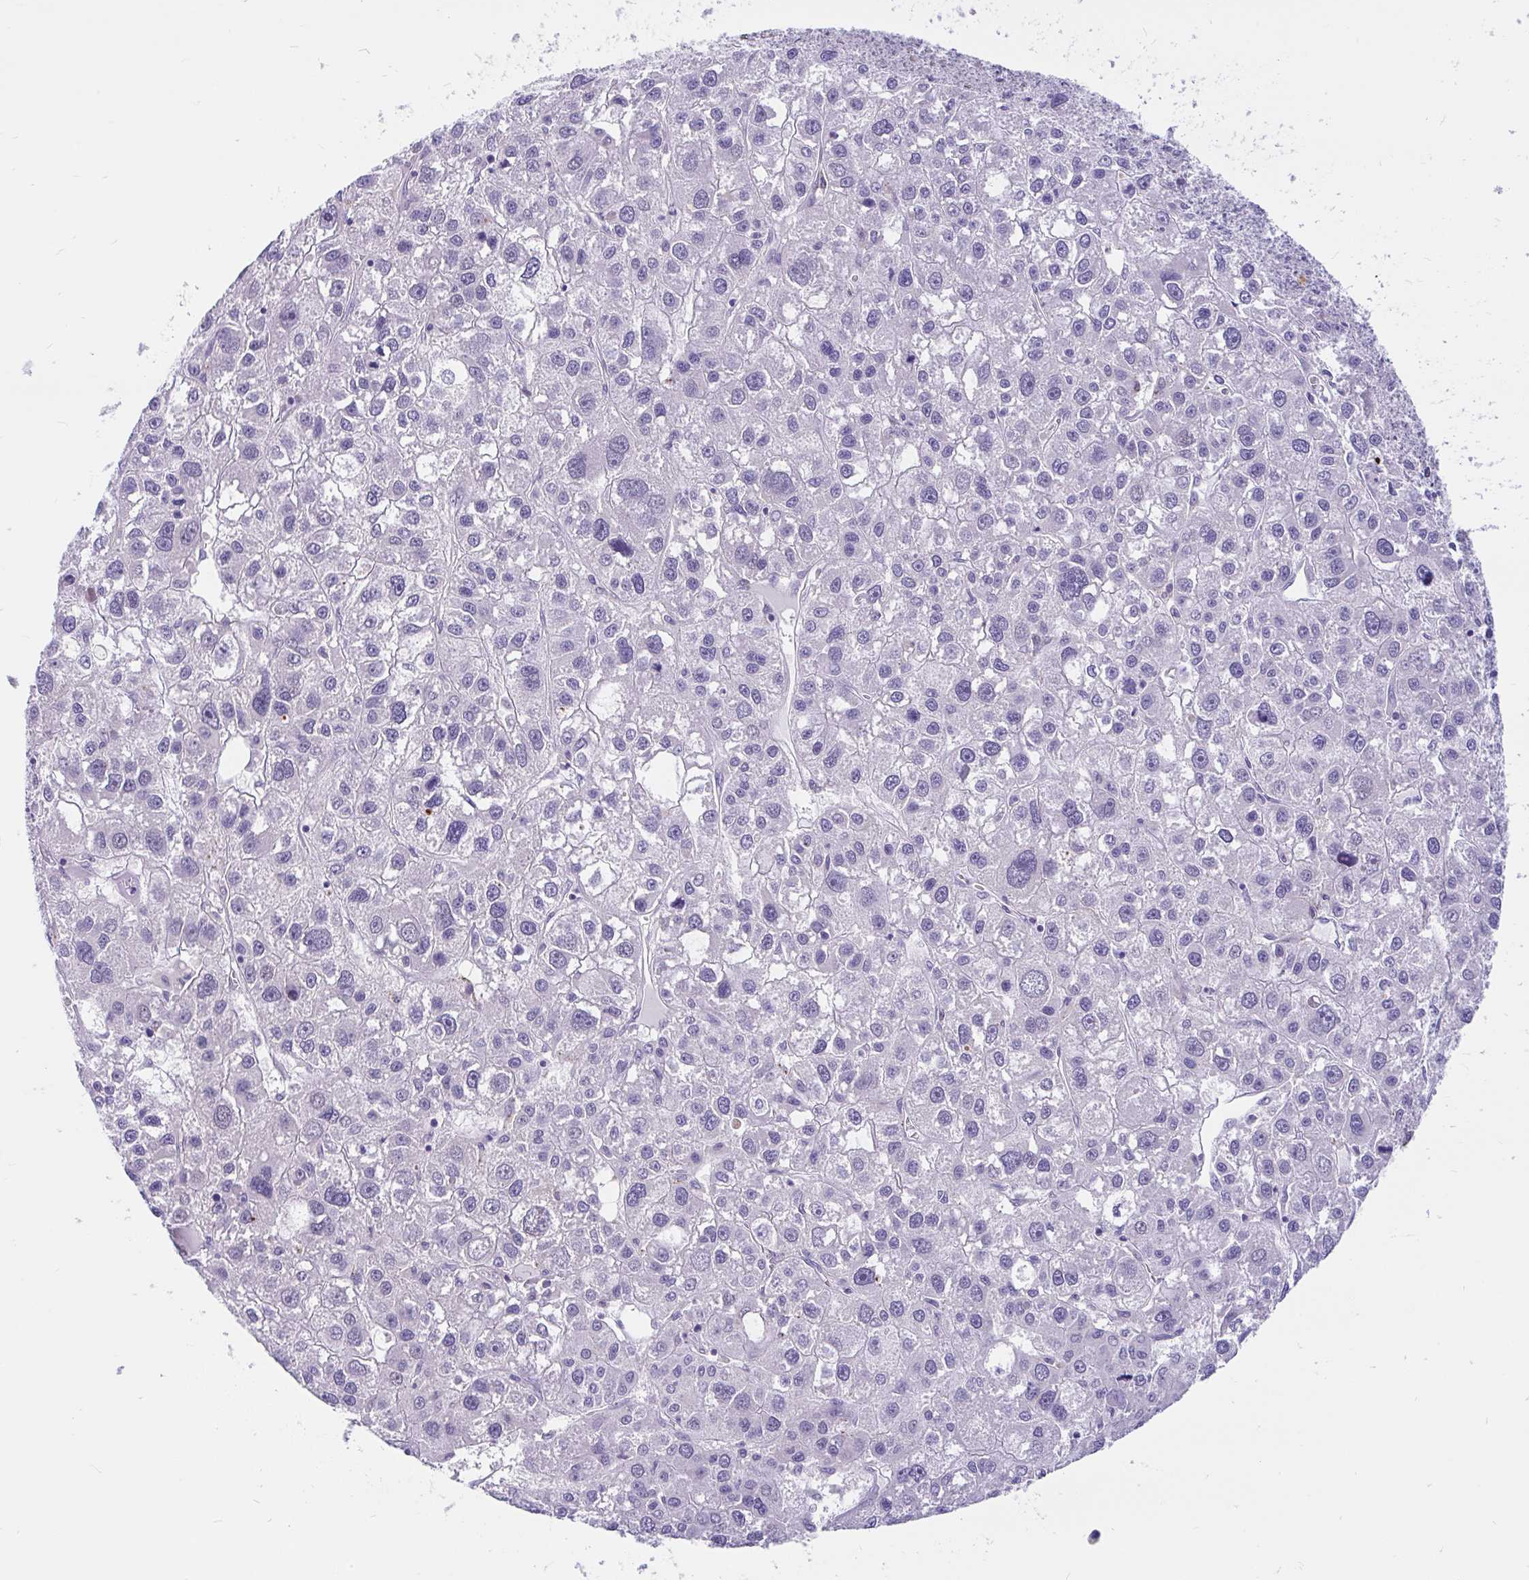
{"staining": {"intensity": "negative", "quantity": "none", "location": "none"}, "tissue": "liver cancer", "cell_type": "Tumor cells", "image_type": "cancer", "snomed": [{"axis": "morphology", "description": "Carcinoma, Hepatocellular, NOS"}, {"axis": "topography", "description": "Liver"}], "caption": "There is no significant positivity in tumor cells of liver cancer (hepatocellular carcinoma). The staining was performed using DAB (3,3'-diaminobenzidine) to visualize the protein expression in brown, while the nuclei were stained in blue with hematoxylin (Magnification: 20x).", "gene": "KIAA2013", "patient": {"sex": "male", "age": 73}}